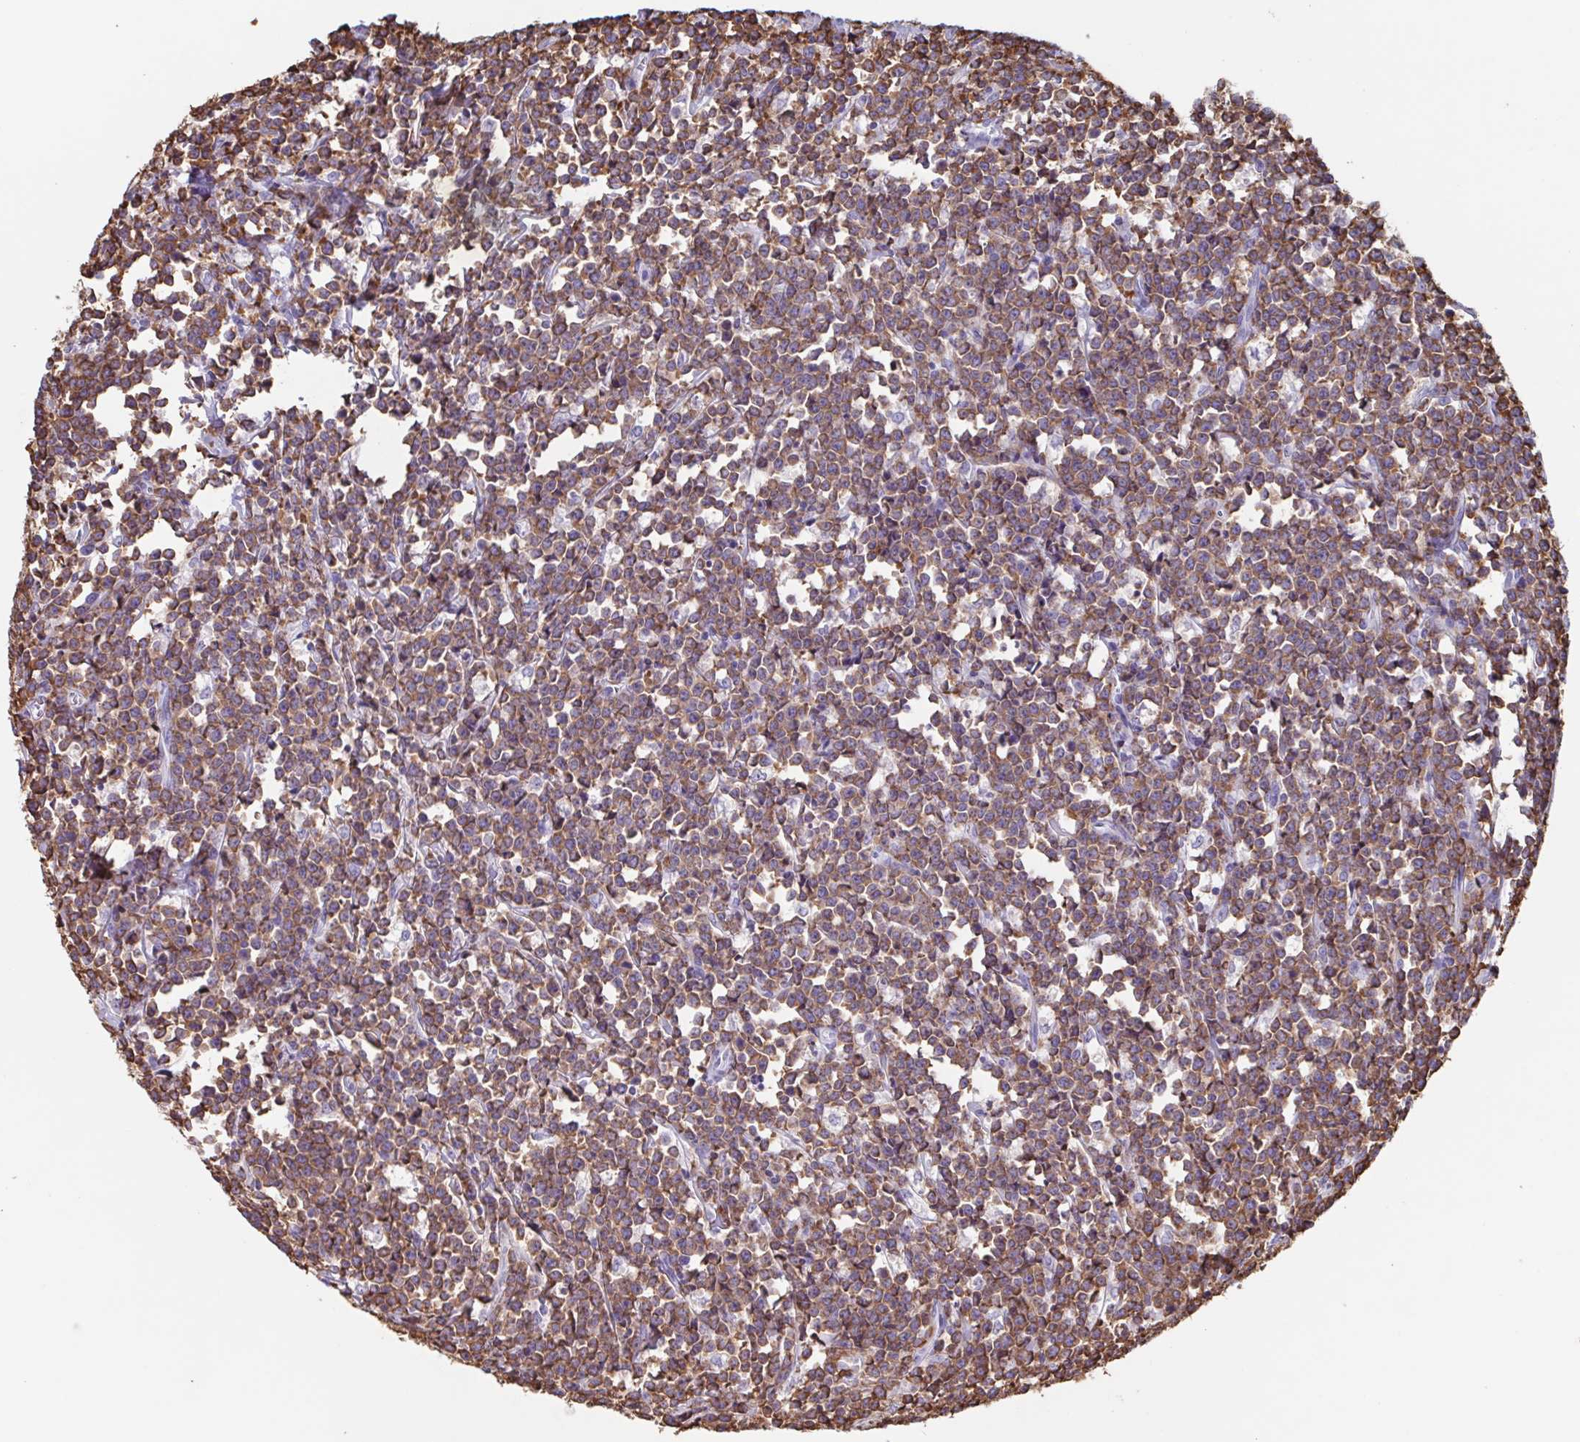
{"staining": {"intensity": "moderate", "quantity": ">75%", "location": "cytoplasmic/membranous"}, "tissue": "lymphoma", "cell_type": "Tumor cells", "image_type": "cancer", "snomed": [{"axis": "morphology", "description": "Malignant lymphoma, non-Hodgkin's type, High grade"}, {"axis": "topography", "description": "Small intestine"}], "caption": "Protein analysis of lymphoma tissue exhibits moderate cytoplasmic/membranous staining in about >75% of tumor cells.", "gene": "TPD52", "patient": {"sex": "female", "age": 56}}